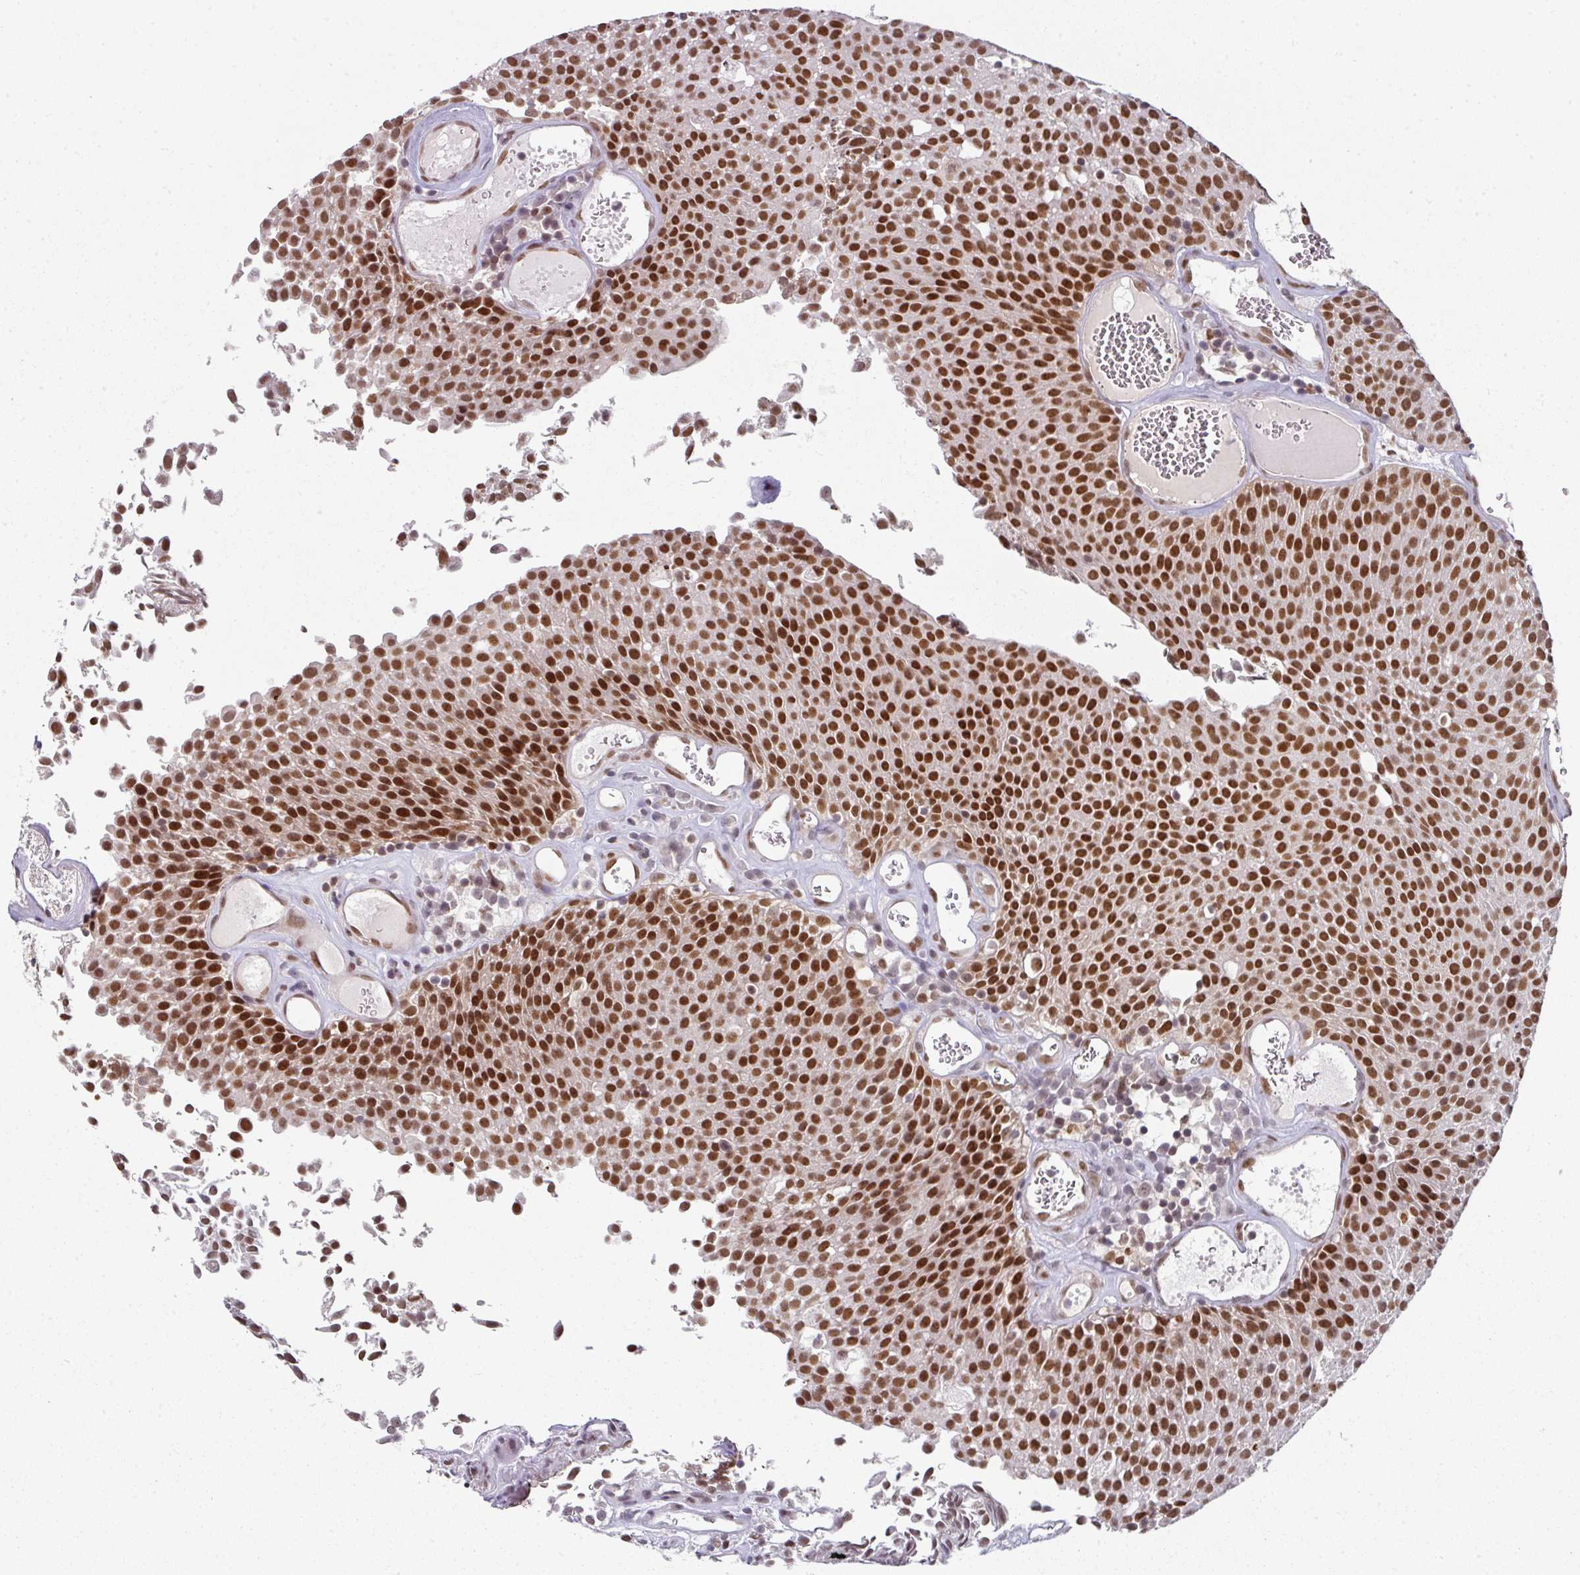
{"staining": {"intensity": "strong", "quantity": ">75%", "location": "nuclear"}, "tissue": "urothelial cancer", "cell_type": "Tumor cells", "image_type": "cancer", "snomed": [{"axis": "morphology", "description": "Urothelial carcinoma, Low grade"}, {"axis": "topography", "description": "Urinary bladder"}], "caption": "A micrograph of urothelial cancer stained for a protein reveals strong nuclear brown staining in tumor cells.", "gene": "RAD50", "patient": {"sex": "female", "age": 79}}